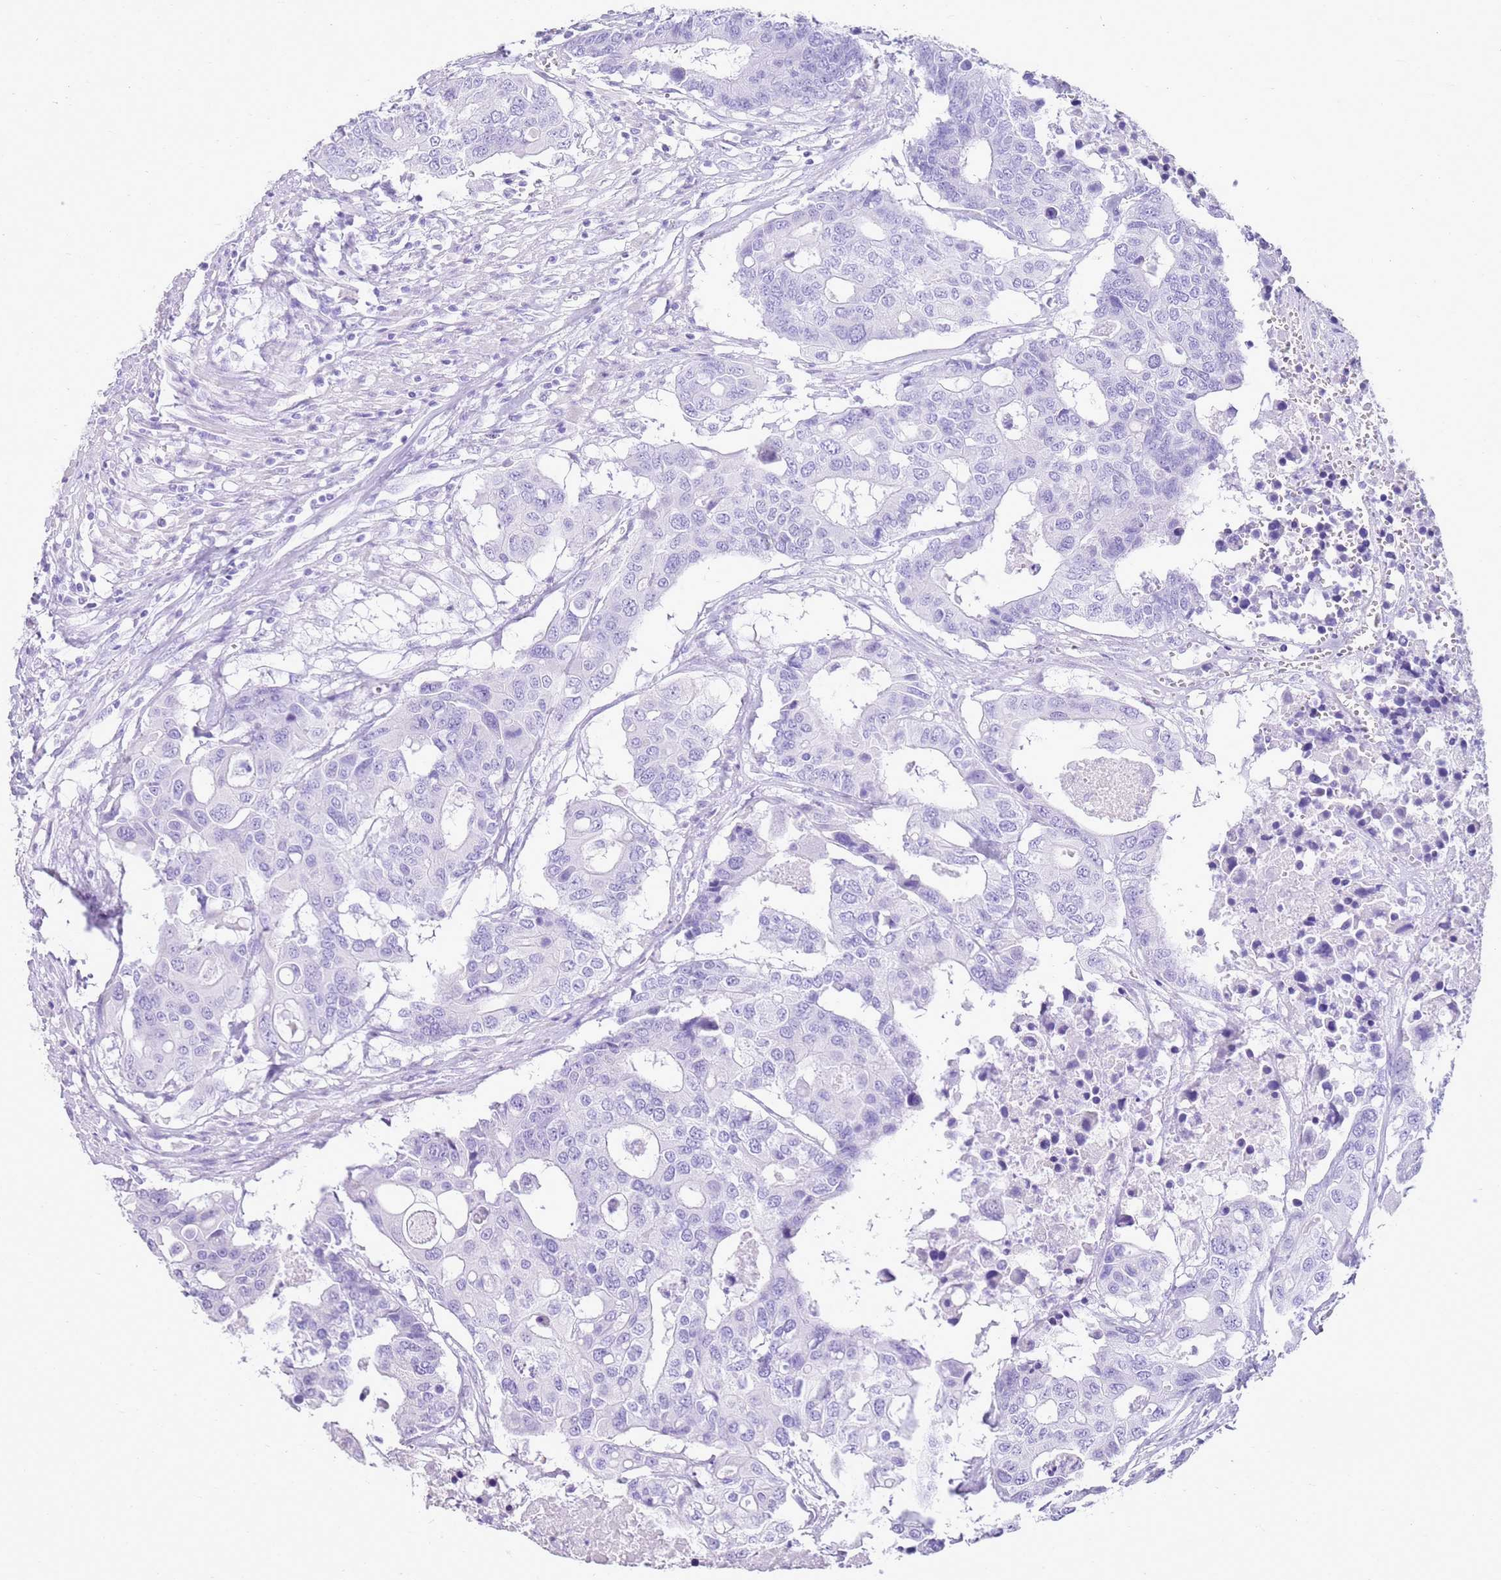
{"staining": {"intensity": "negative", "quantity": "none", "location": "none"}, "tissue": "colorectal cancer", "cell_type": "Tumor cells", "image_type": "cancer", "snomed": [{"axis": "morphology", "description": "Adenocarcinoma, NOS"}, {"axis": "topography", "description": "Colon"}], "caption": "This is an IHC histopathology image of human adenocarcinoma (colorectal). There is no positivity in tumor cells.", "gene": "CA8", "patient": {"sex": "male", "age": 77}}